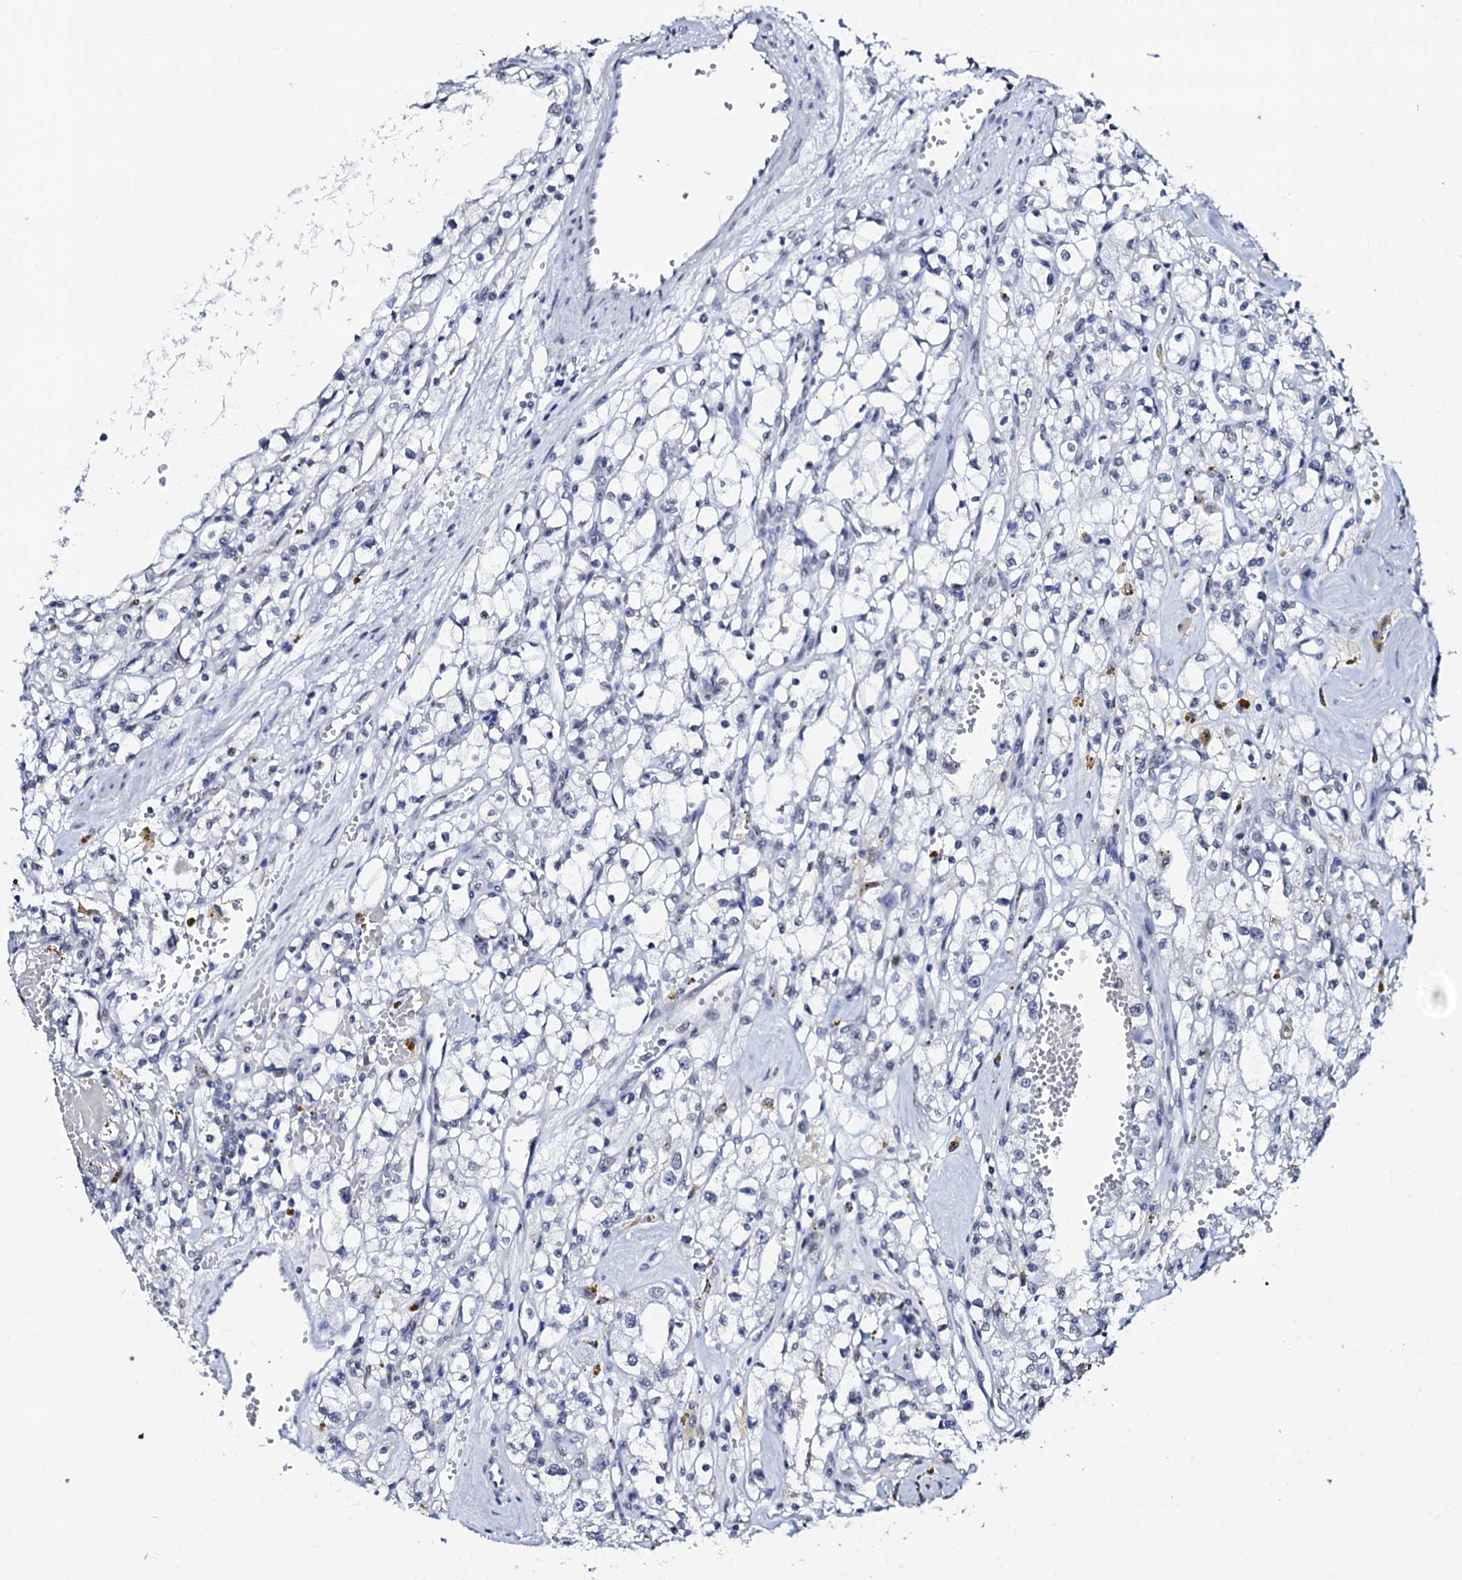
{"staining": {"intensity": "negative", "quantity": "none", "location": "none"}, "tissue": "renal cancer", "cell_type": "Tumor cells", "image_type": "cancer", "snomed": [{"axis": "morphology", "description": "Adenocarcinoma, NOS"}, {"axis": "topography", "description": "Kidney"}], "caption": "Protein analysis of renal adenocarcinoma displays no significant staining in tumor cells. The staining is performed using DAB brown chromogen with nuclei counter-stained in using hematoxylin.", "gene": "SPATA19", "patient": {"sex": "male", "age": 56}}